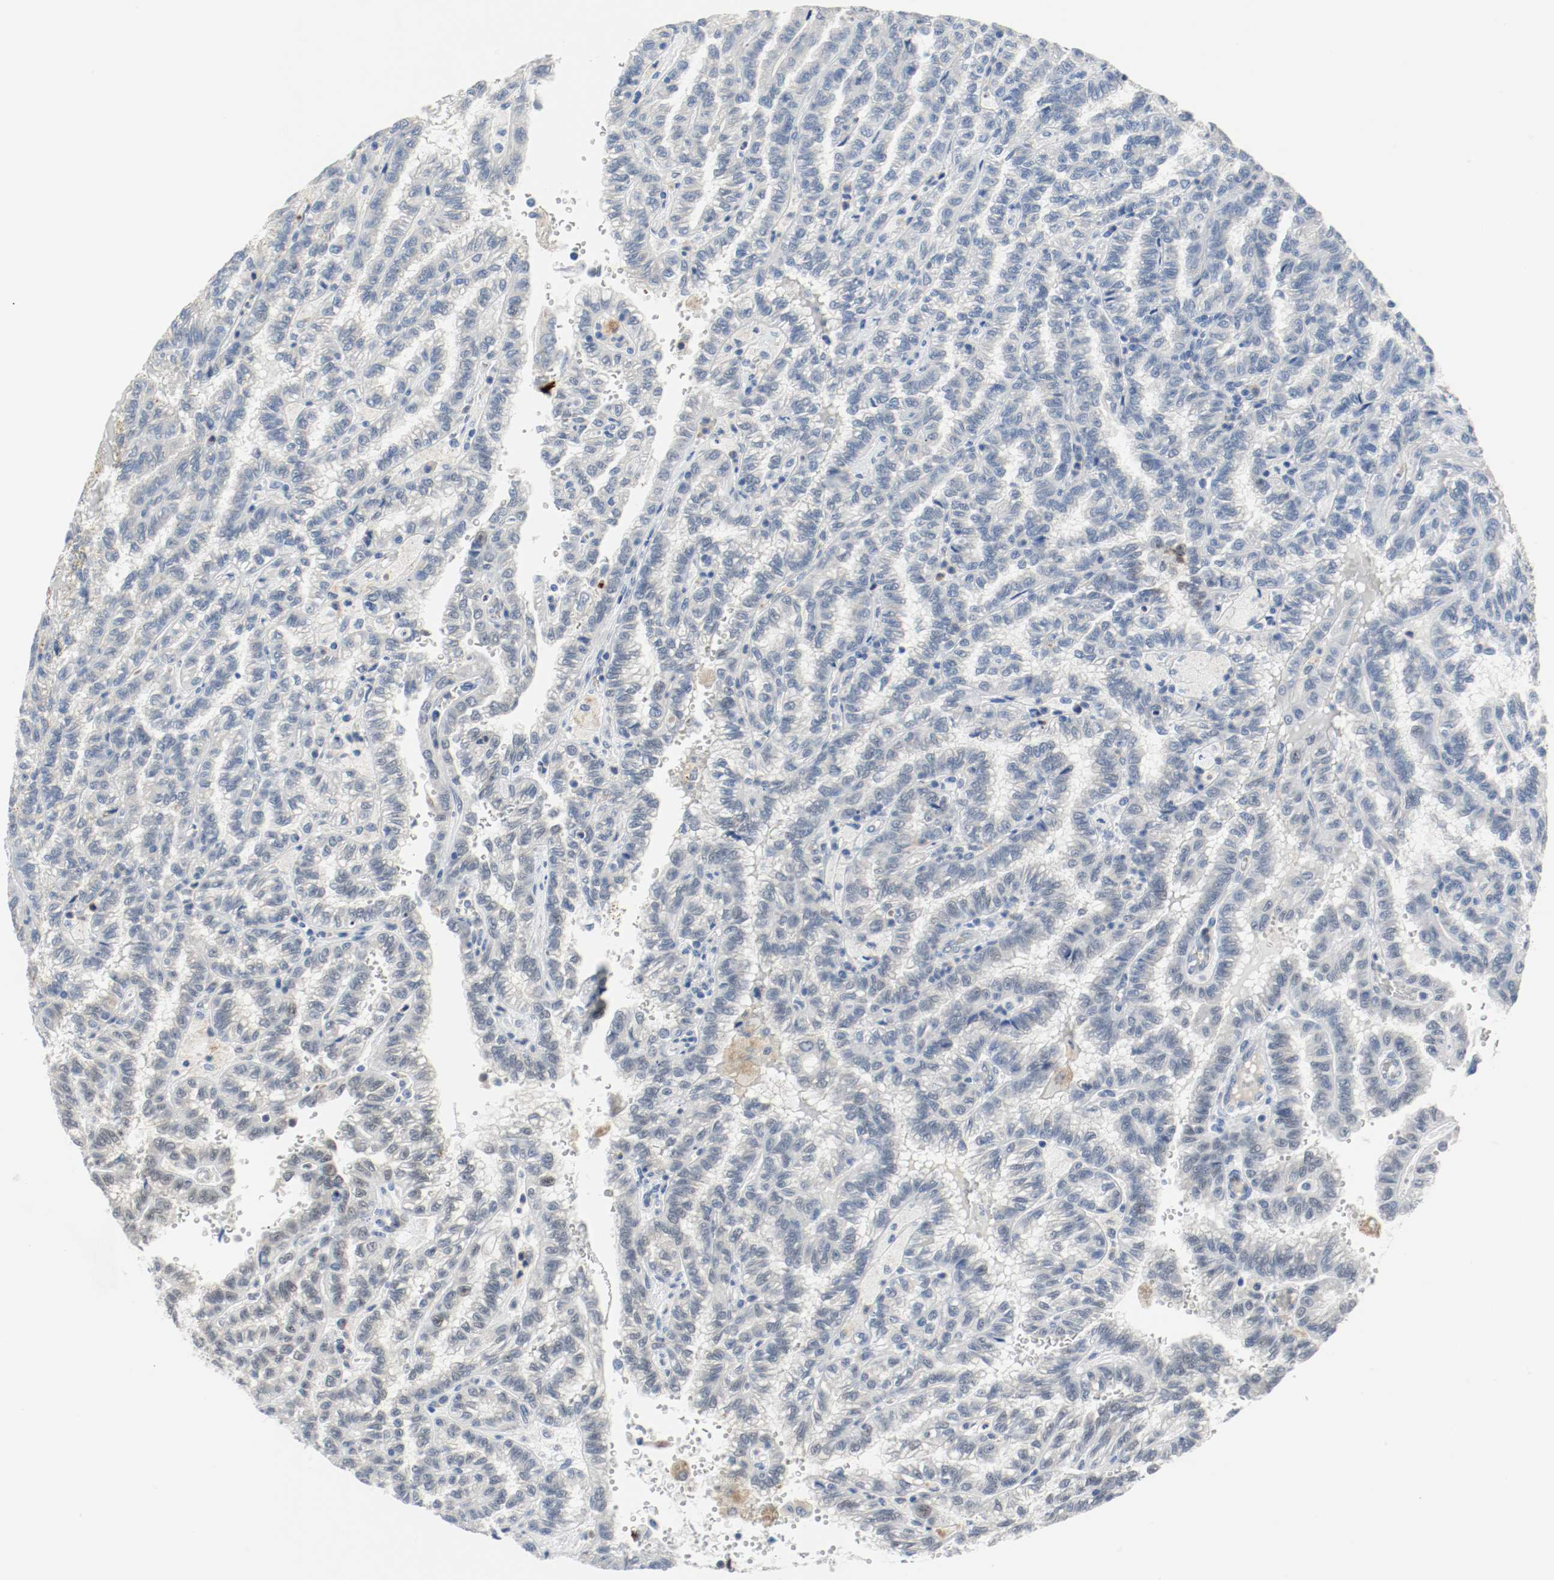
{"staining": {"intensity": "negative", "quantity": "none", "location": "none"}, "tissue": "renal cancer", "cell_type": "Tumor cells", "image_type": "cancer", "snomed": [{"axis": "morphology", "description": "Inflammation, NOS"}, {"axis": "morphology", "description": "Adenocarcinoma, NOS"}, {"axis": "topography", "description": "Kidney"}], "caption": "Immunohistochemistry photomicrograph of human renal cancer stained for a protein (brown), which exhibits no staining in tumor cells.", "gene": "ASH1L", "patient": {"sex": "male", "age": 68}}